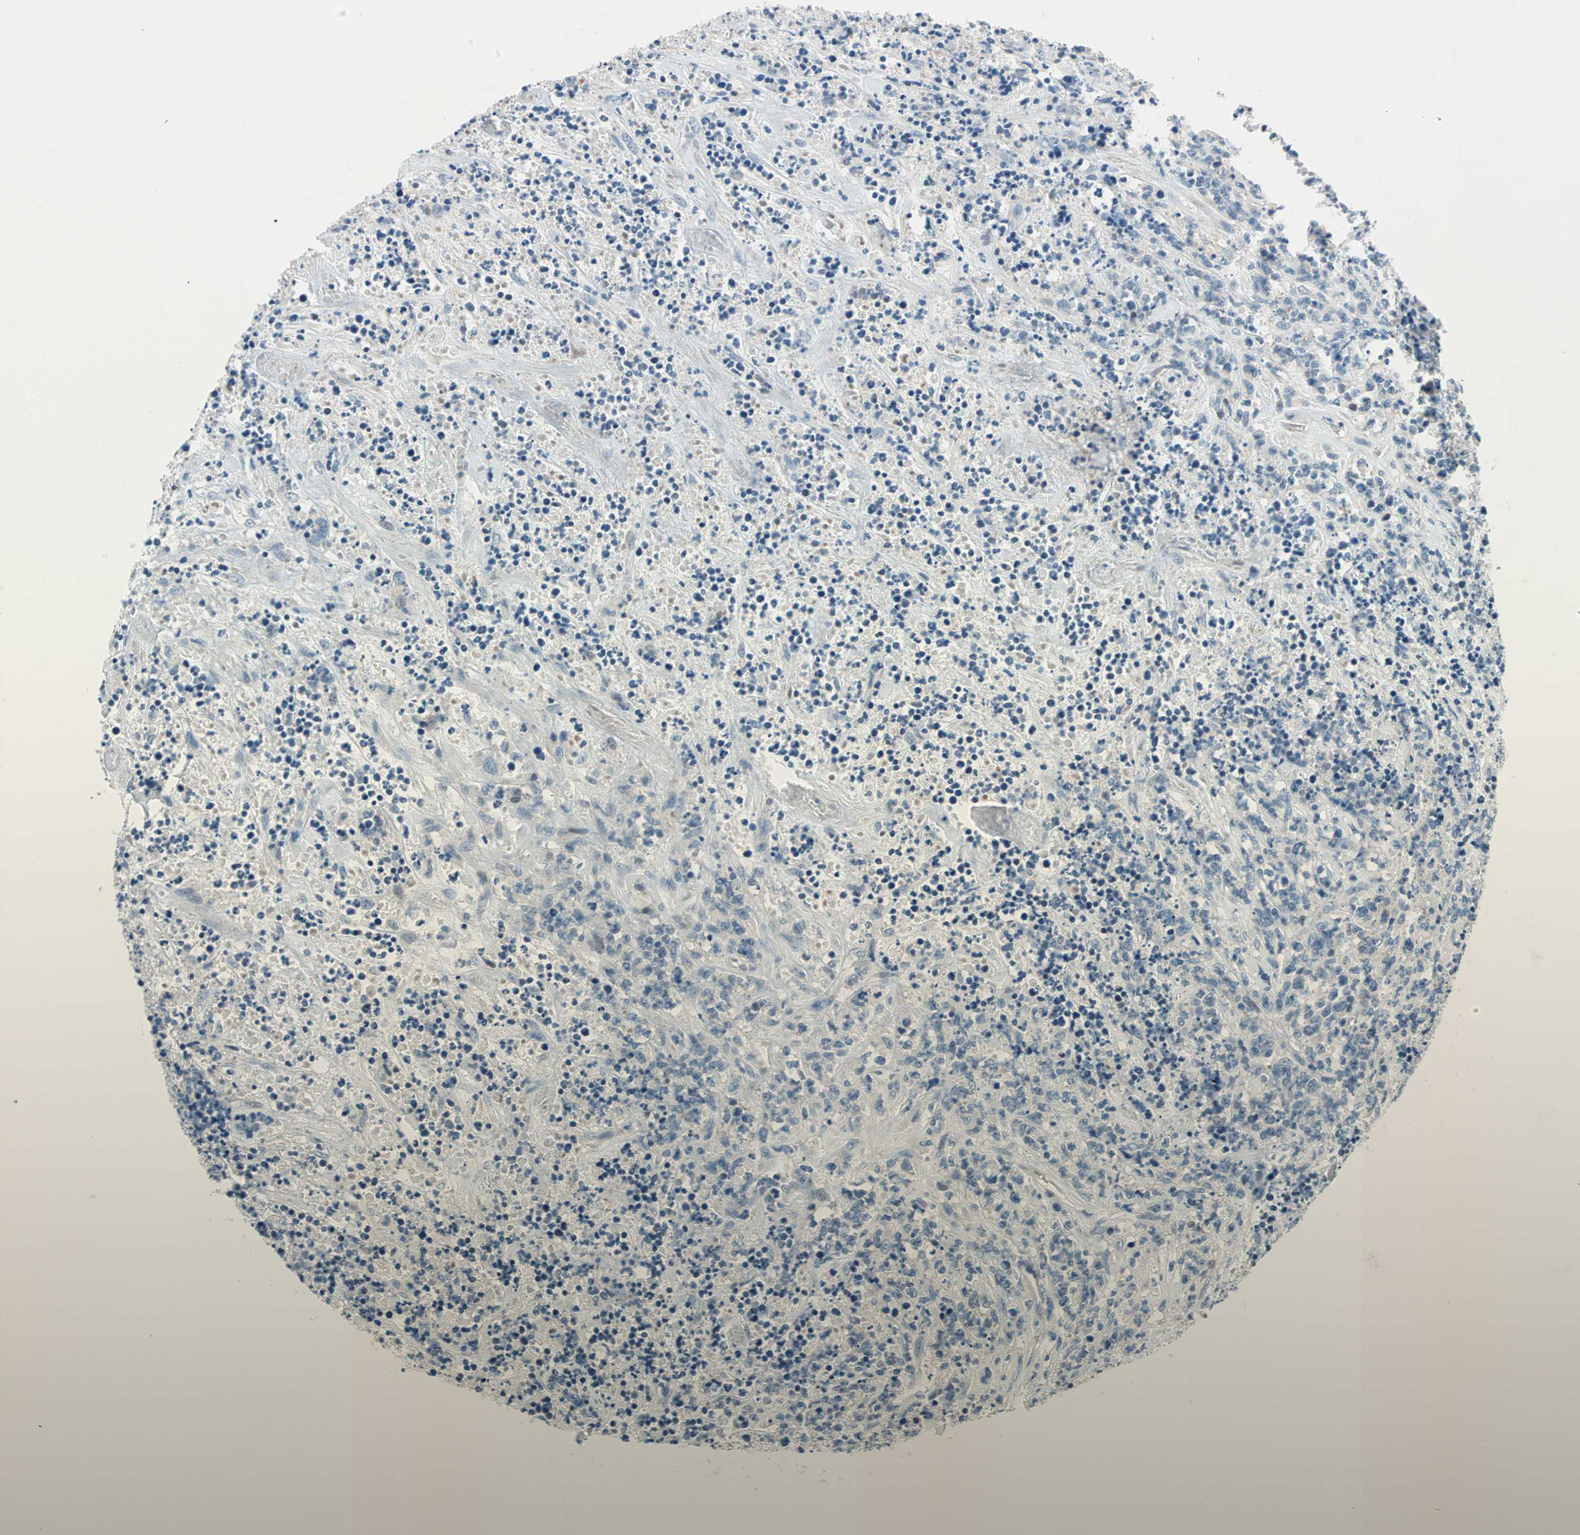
{"staining": {"intensity": "negative", "quantity": "none", "location": "none"}, "tissue": "lymphoma", "cell_type": "Tumor cells", "image_type": "cancer", "snomed": [{"axis": "morphology", "description": "Malignant lymphoma, non-Hodgkin's type, High grade"}, {"axis": "topography", "description": "Soft tissue"}], "caption": "This is an IHC image of human lymphoma. There is no positivity in tumor cells.", "gene": "TMEM163", "patient": {"sex": "male", "age": 18}}